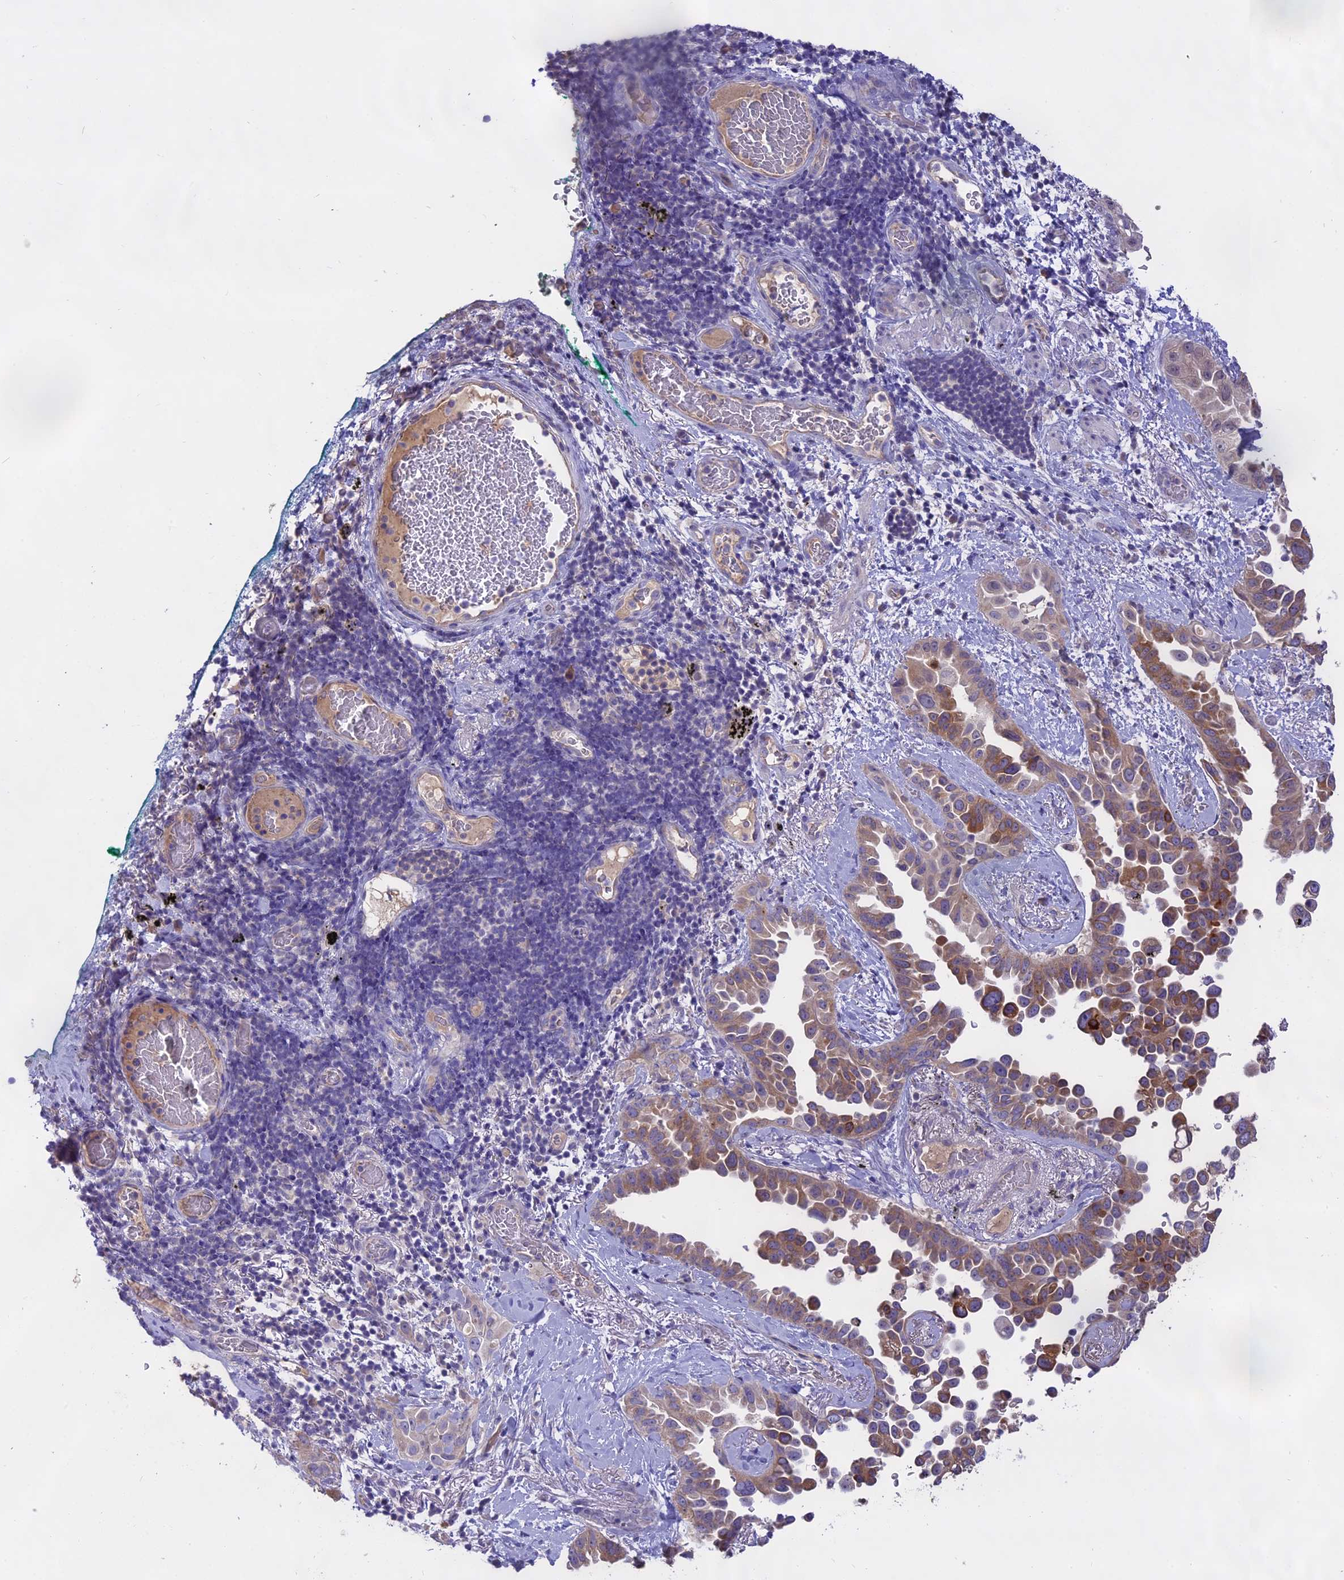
{"staining": {"intensity": "moderate", "quantity": ">75%", "location": "cytoplasmic/membranous"}, "tissue": "lung cancer", "cell_type": "Tumor cells", "image_type": "cancer", "snomed": [{"axis": "morphology", "description": "Adenocarcinoma, NOS"}, {"axis": "topography", "description": "Lung"}], "caption": "DAB (3,3'-diaminobenzidine) immunohistochemical staining of human lung cancer (adenocarcinoma) shows moderate cytoplasmic/membranous protein positivity in approximately >75% of tumor cells. (DAB (3,3'-diaminobenzidine) IHC with brightfield microscopy, high magnification).", "gene": "WFDC2", "patient": {"sex": "female", "age": 67}}